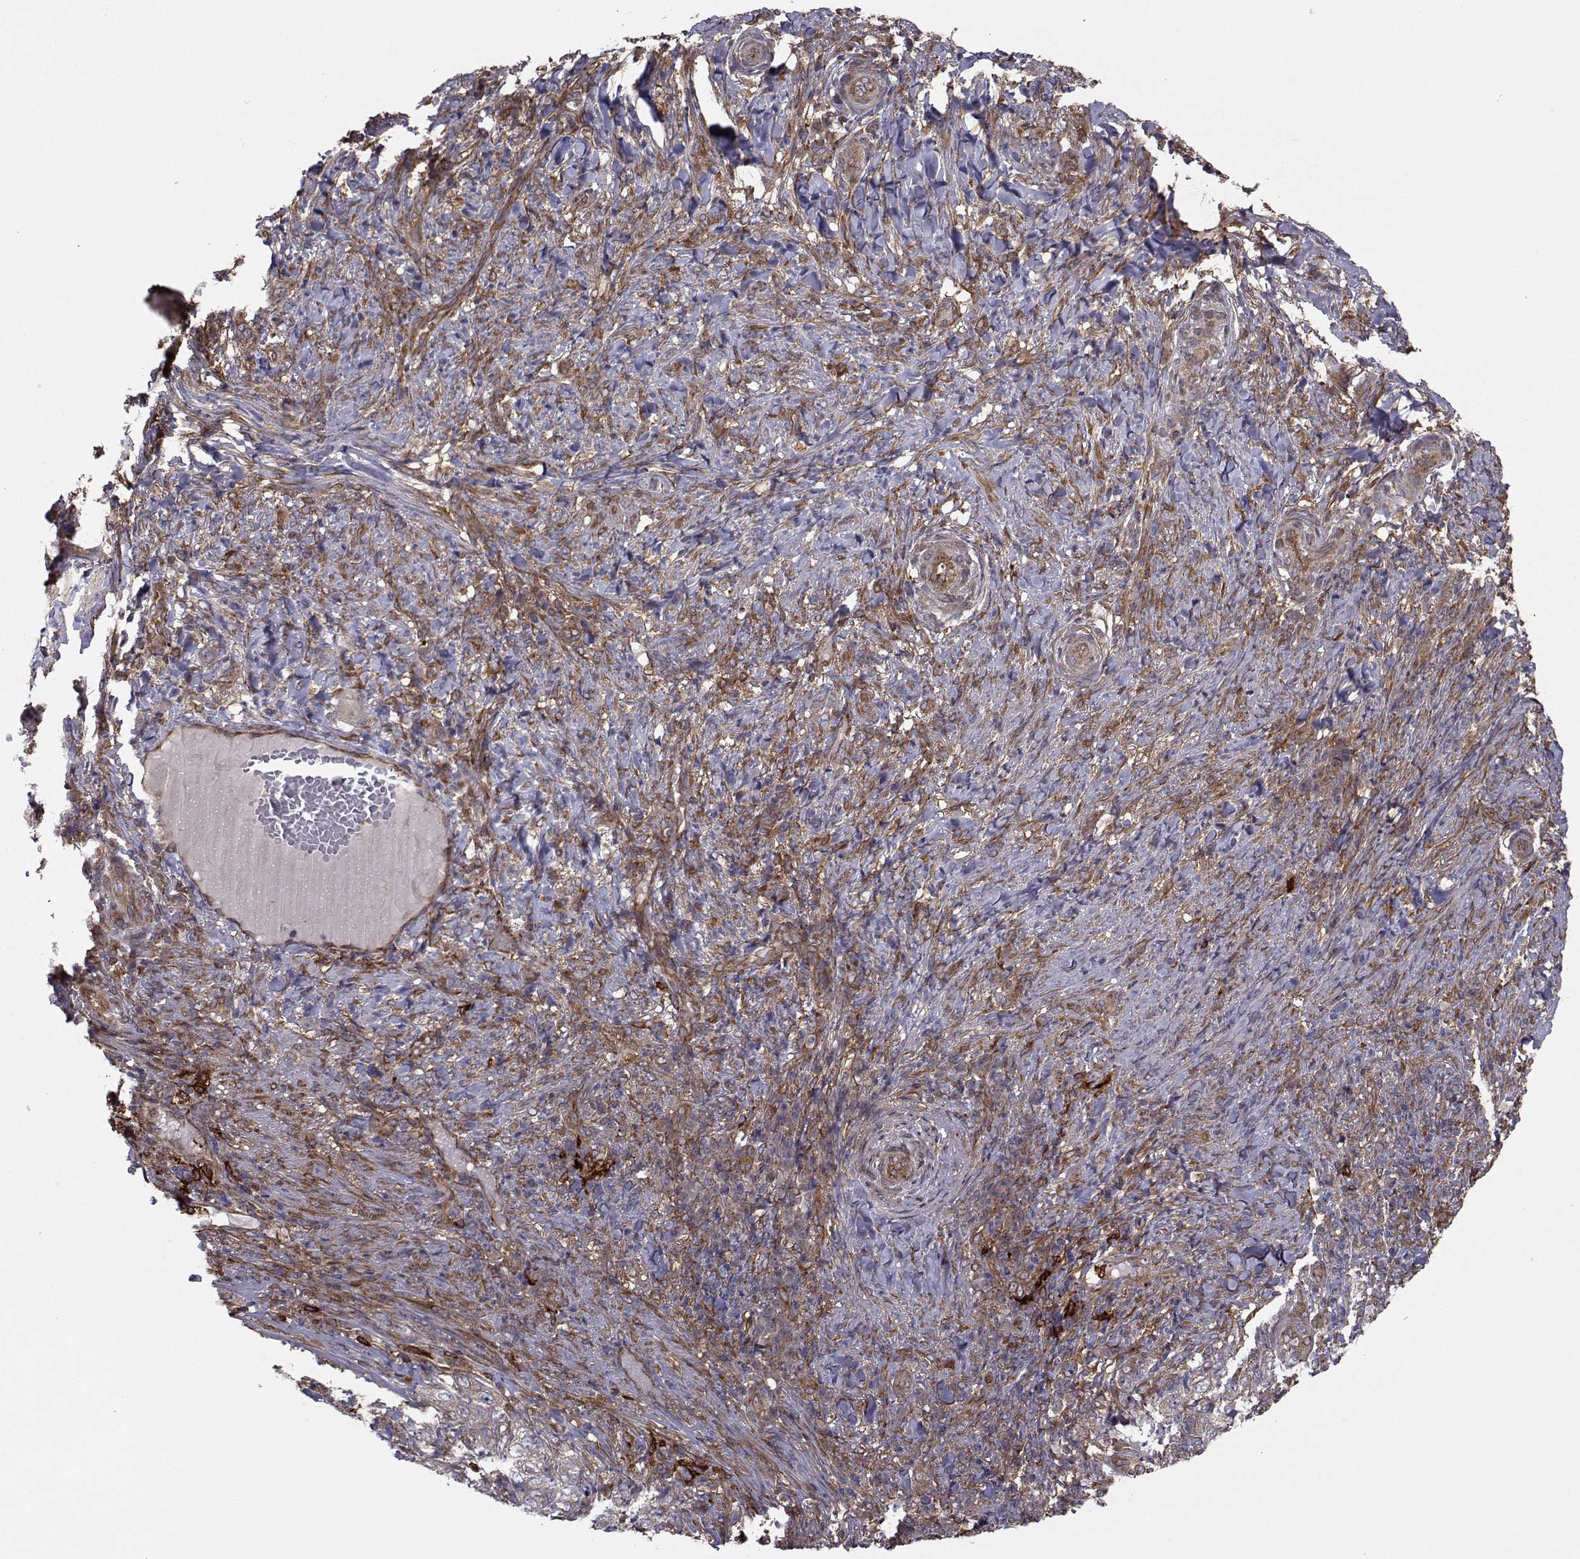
{"staining": {"intensity": "moderate", "quantity": "25%-75%", "location": "cytoplasmic/membranous"}, "tissue": "skin cancer", "cell_type": "Tumor cells", "image_type": "cancer", "snomed": [{"axis": "morphology", "description": "Basal cell carcinoma"}, {"axis": "topography", "description": "Skin"}], "caption": "A medium amount of moderate cytoplasmic/membranous expression is appreciated in approximately 25%-75% of tumor cells in skin cancer (basal cell carcinoma) tissue. The staining is performed using DAB brown chromogen to label protein expression. The nuclei are counter-stained blue using hematoxylin.", "gene": "TRIP10", "patient": {"sex": "female", "age": 69}}